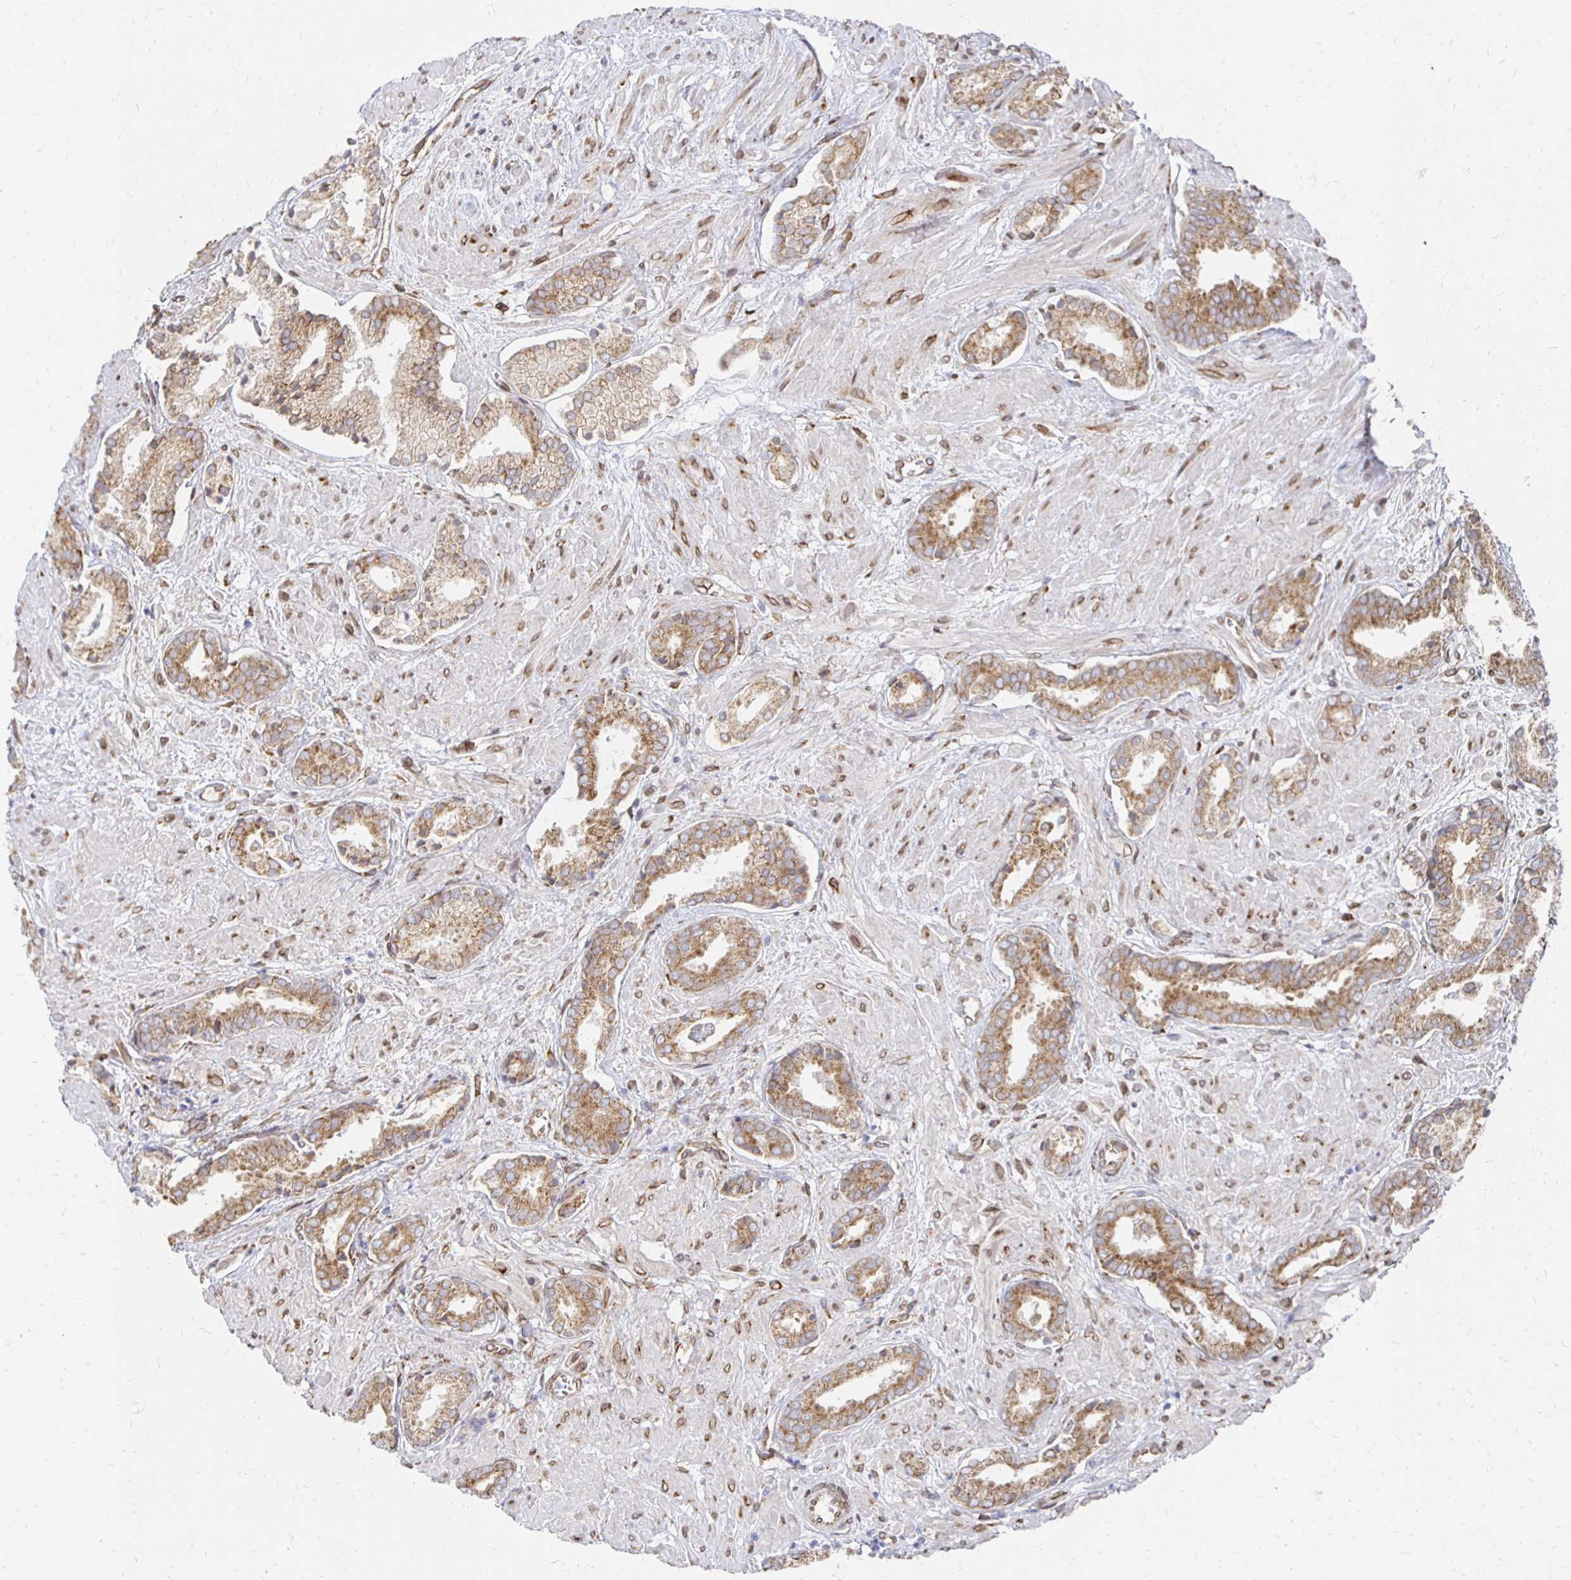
{"staining": {"intensity": "moderate", "quantity": ">75%", "location": "cytoplasmic/membranous,nuclear"}, "tissue": "prostate cancer", "cell_type": "Tumor cells", "image_type": "cancer", "snomed": [{"axis": "morphology", "description": "Adenocarcinoma, High grade"}, {"axis": "topography", "description": "Prostate"}], "caption": "Prostate high-grade adenocarcinoma stained for a protein (brown) demonstrates moderate cytoplasmic/membranous and nuclear positive staining in about >75% of tumor cells.", "gene": "PELI3", "patient": {"sex": "male", "age": 56}}